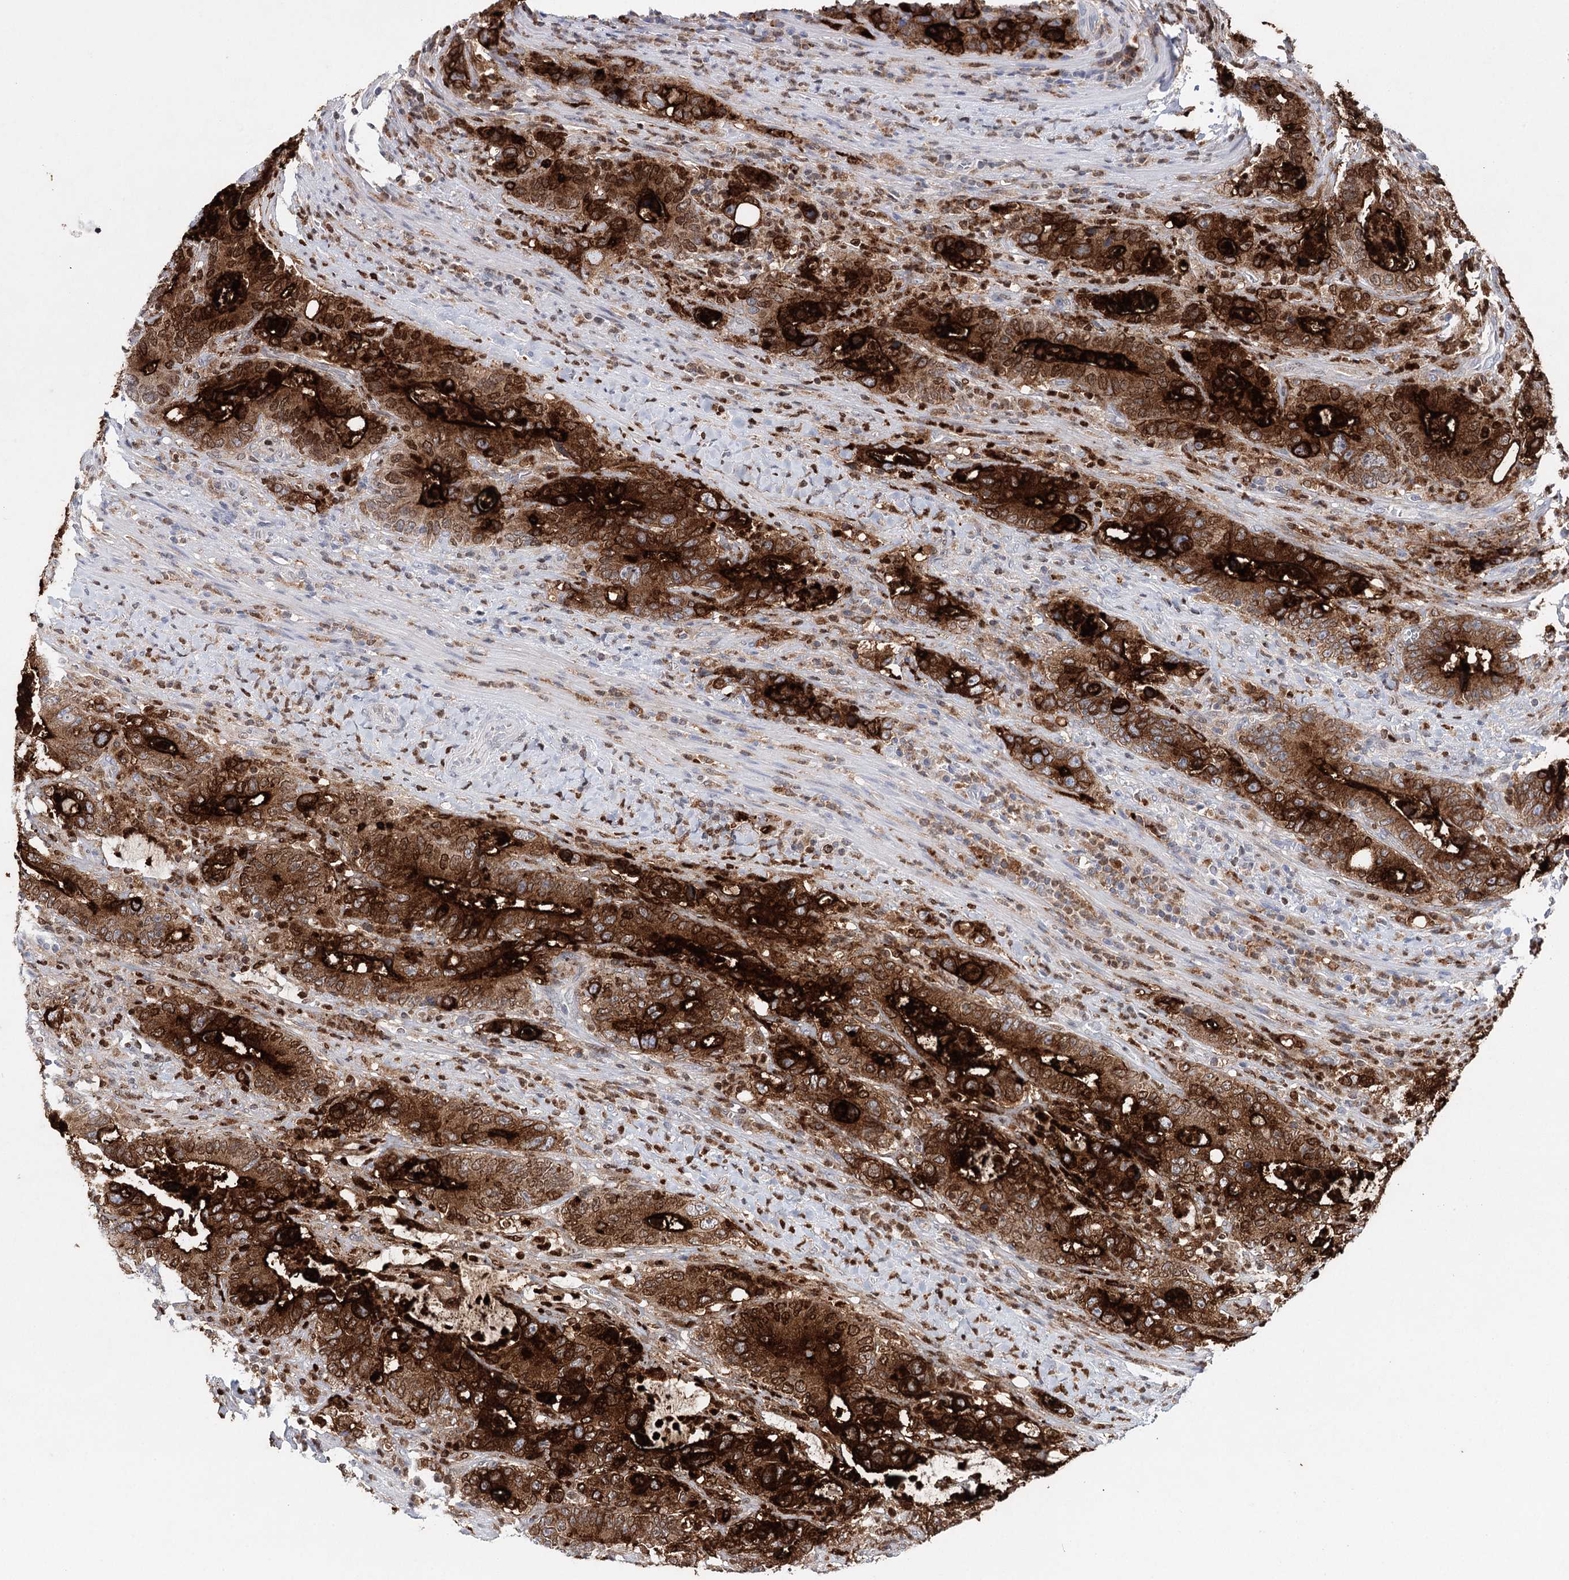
{"staining": {"intensity": "strong", "quantity": ">75%", "location": "cytoplasmic/membranous,nuclear"}, "tissue": "colorectal cancer", "cell_type": "Tumor cells", "image_type": "cancer", "snomed": [{"axis": "morphology", "description": "Adenocarcinoma, NOS"}, {"axis": "topography", "description": "Colon"}], "caption": "Colorectal cancer stained for a protein (brown) shows strong cytoplasmic/membranous and nuclear positive staining in approximately >75% of tumor cells.", "gene": "CEACAM8", "patient": {"sex": "female", "age": 75}}